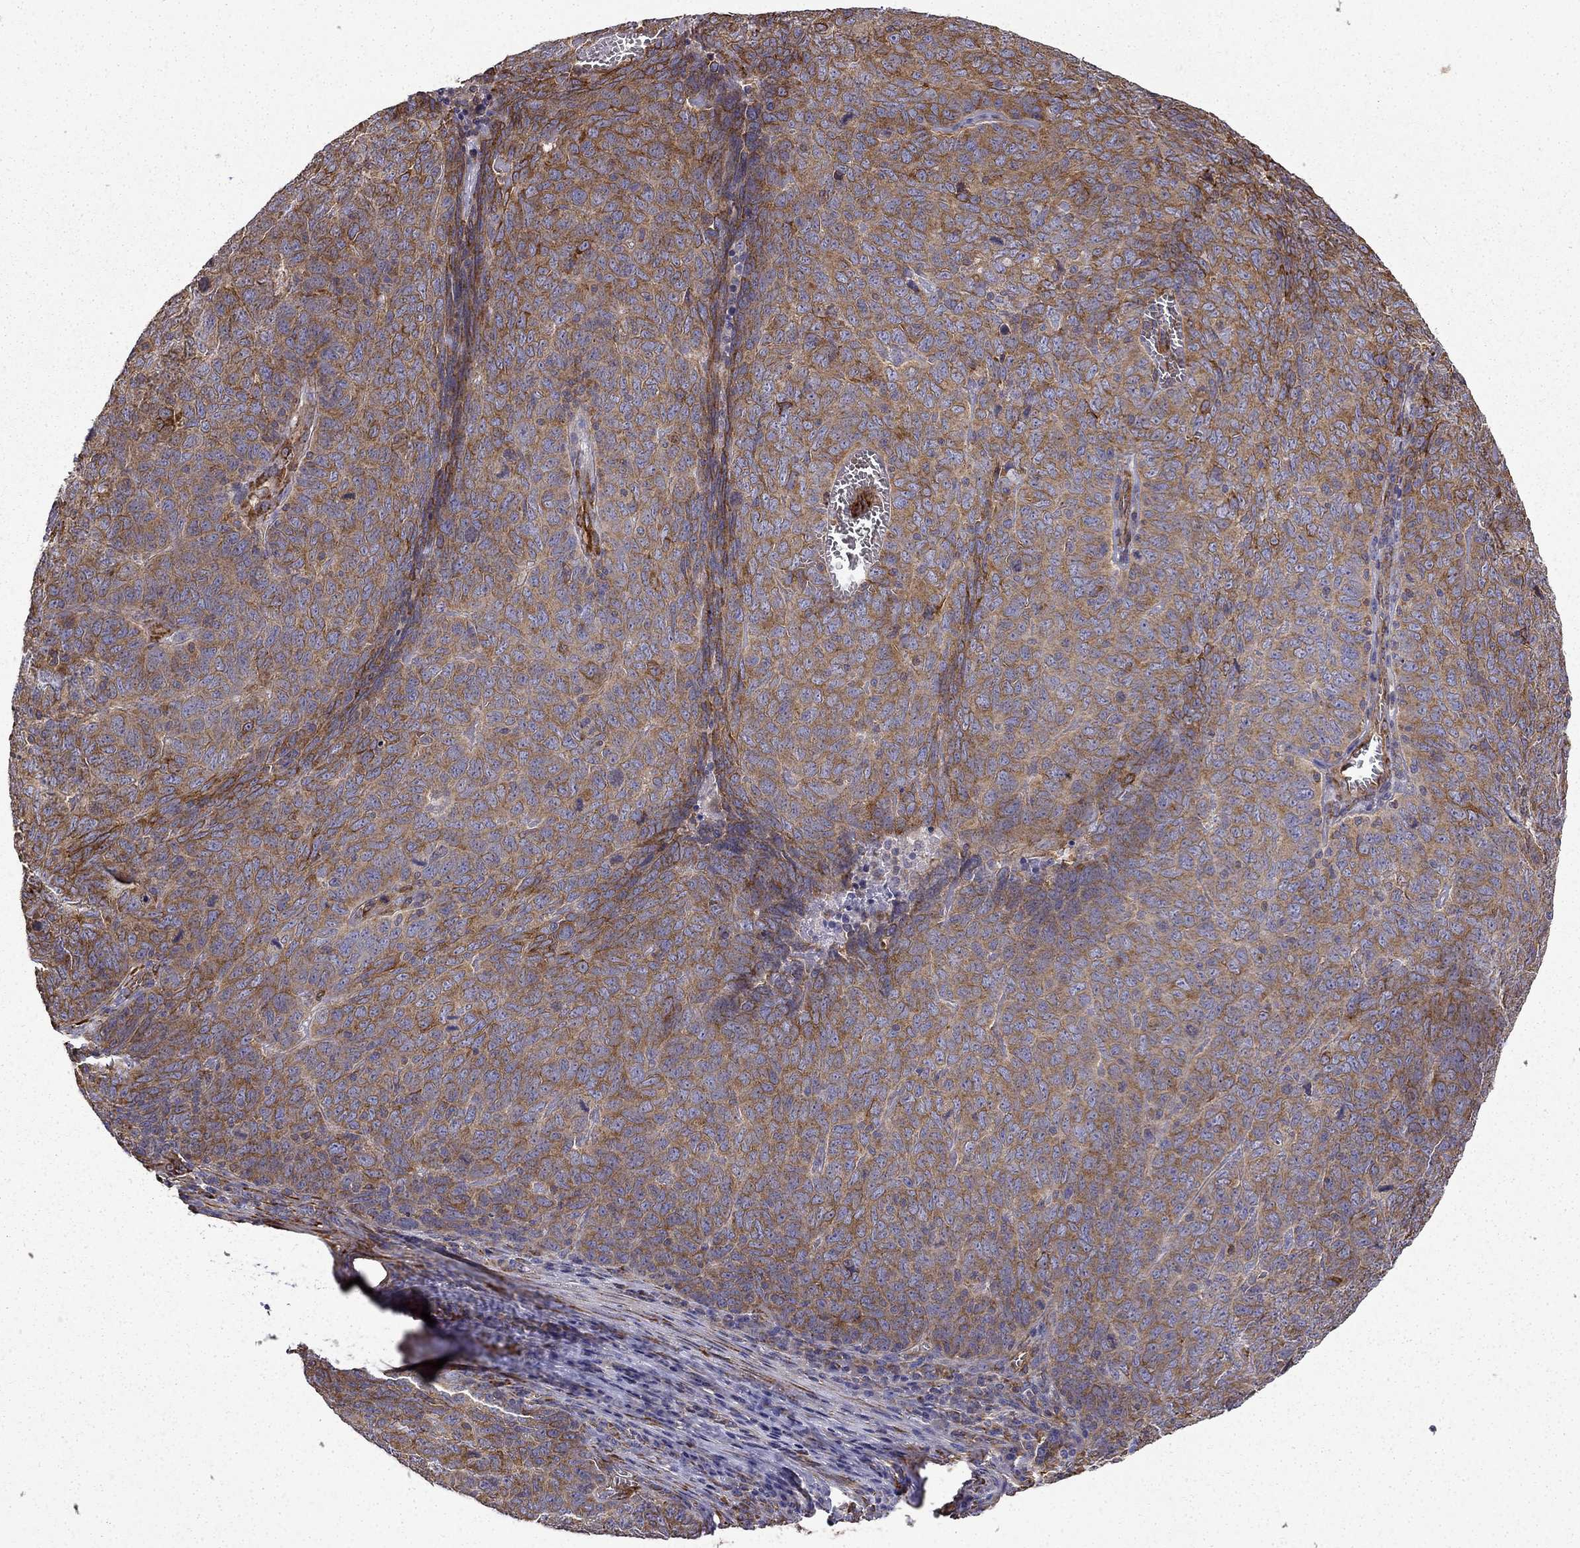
{"staining": {"intensity": "strong", "quantity": ">75%", "location": "cytoplasmic/membranous"}, "tissue": "skin cancer", "cell_type": "Tumor cells", "image_type": "cancer", "snomed": [{"axis": "morphology", "description": "Squamous cell carcinoma, NOS"}, {"axis": "topography", "description": "Skin"}, {"axis": "topography", "description": "Anal"}], "caption": "This is an image of immunohistochemistry staining of skin cancer (squamous cell carcinoma), which shows strong staining in the cytoplasmic/membranous of tumor cells.", "gene": "MAP4", "patient": {"sex": "female", "age": 51}}